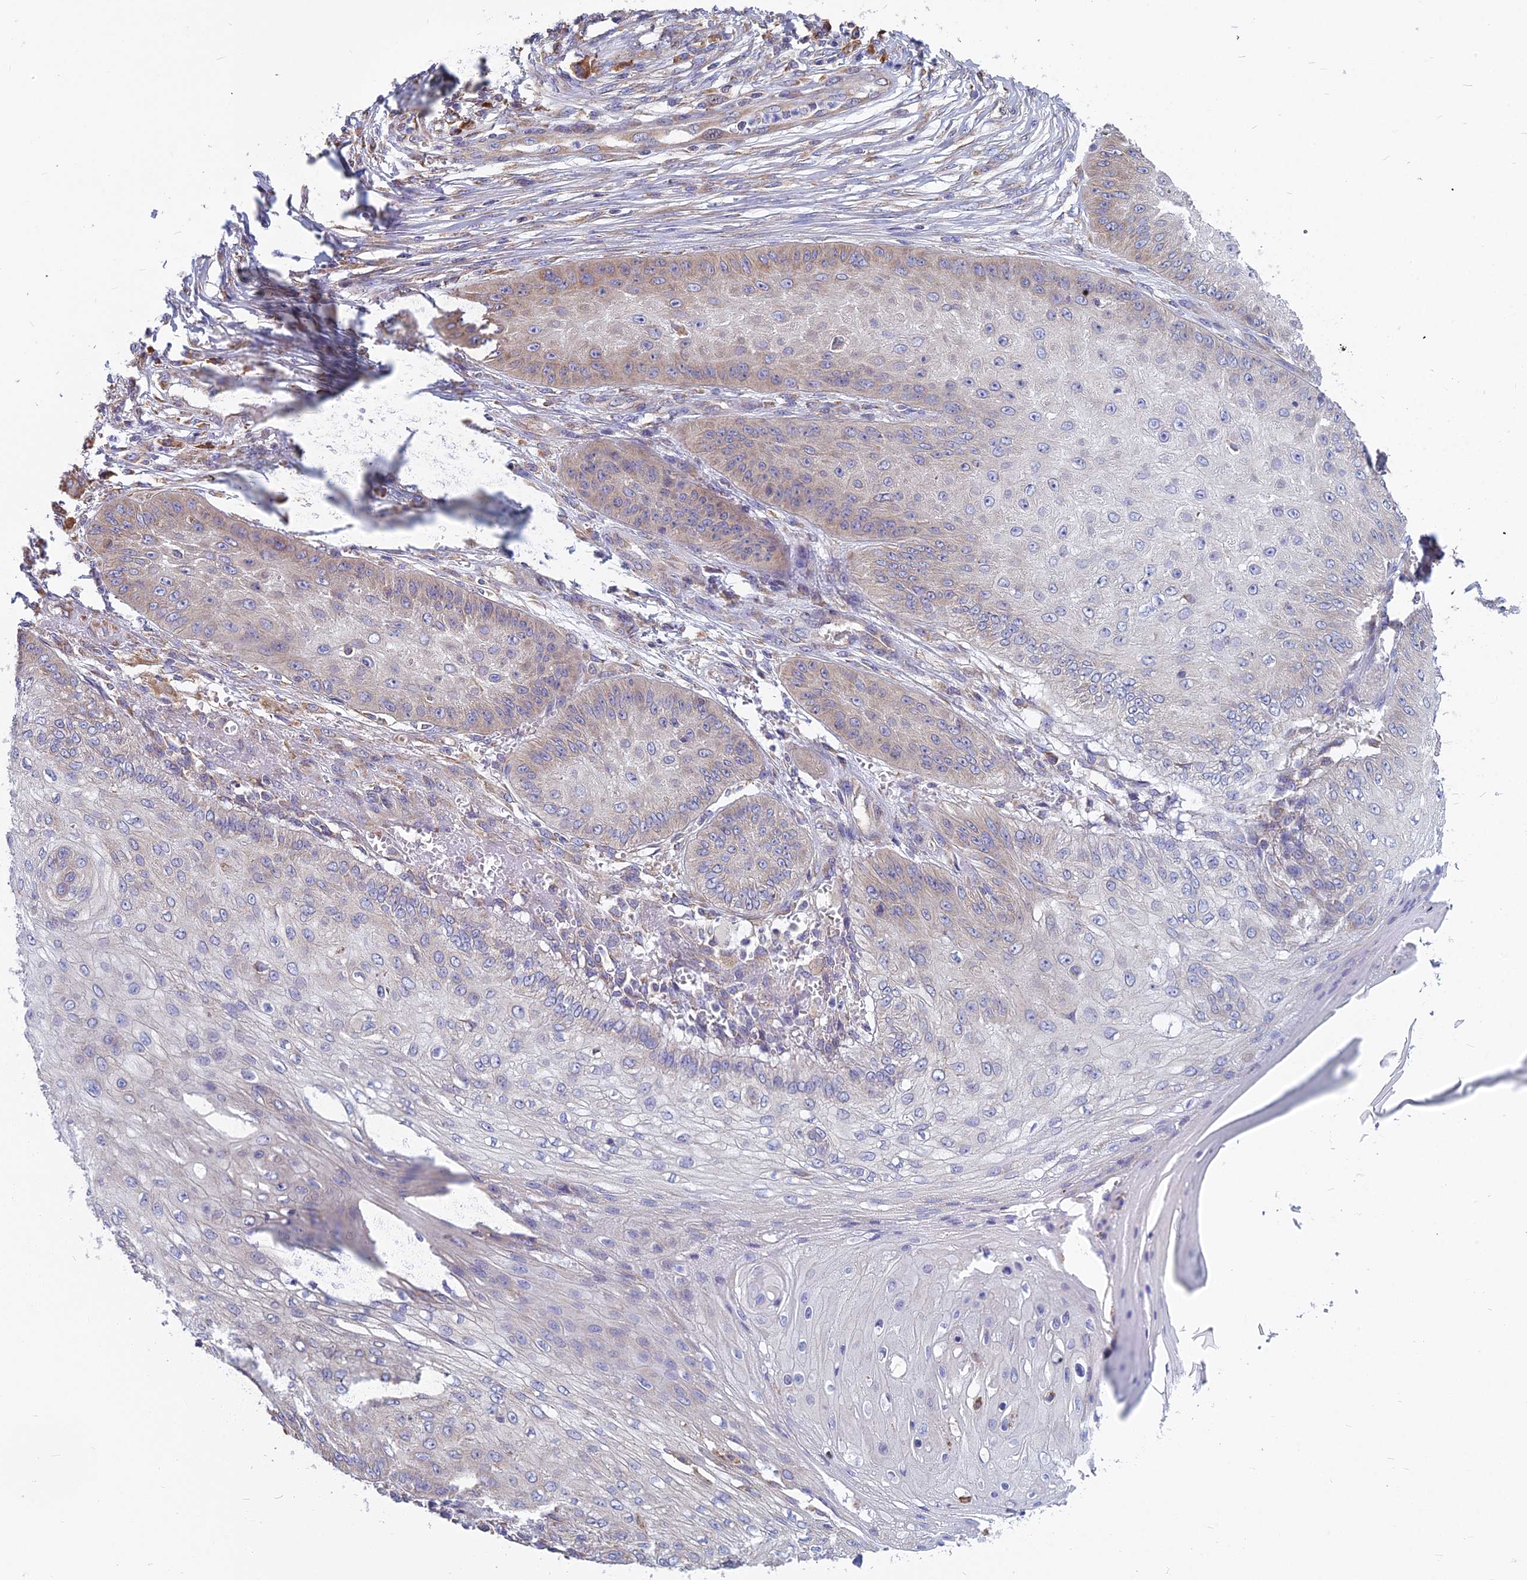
{"staining": {"intensity": "weak", "quantity": "<25%", "location": "cytoplasmic/membranous"}, "tissue": "skin cancer", "cell_type": "Tumor cells", "image_type": "cancer", "snomed": [{"axis": "morphology", "description": "Squamous cell carcinoma, NOS"}, {"axis": "topography", "description": "Skin"}], "caption": "Immunohistochemistry histopathology image of neoplastic tissue: human squamous cell carcinoma (skin) stained with DAB (3,3'-diaminobenzidine) demonstrates no significant protein expression in tumor cells.", "gene": "KIAA1143", "patient": {"sex": "male", "age": 70}}